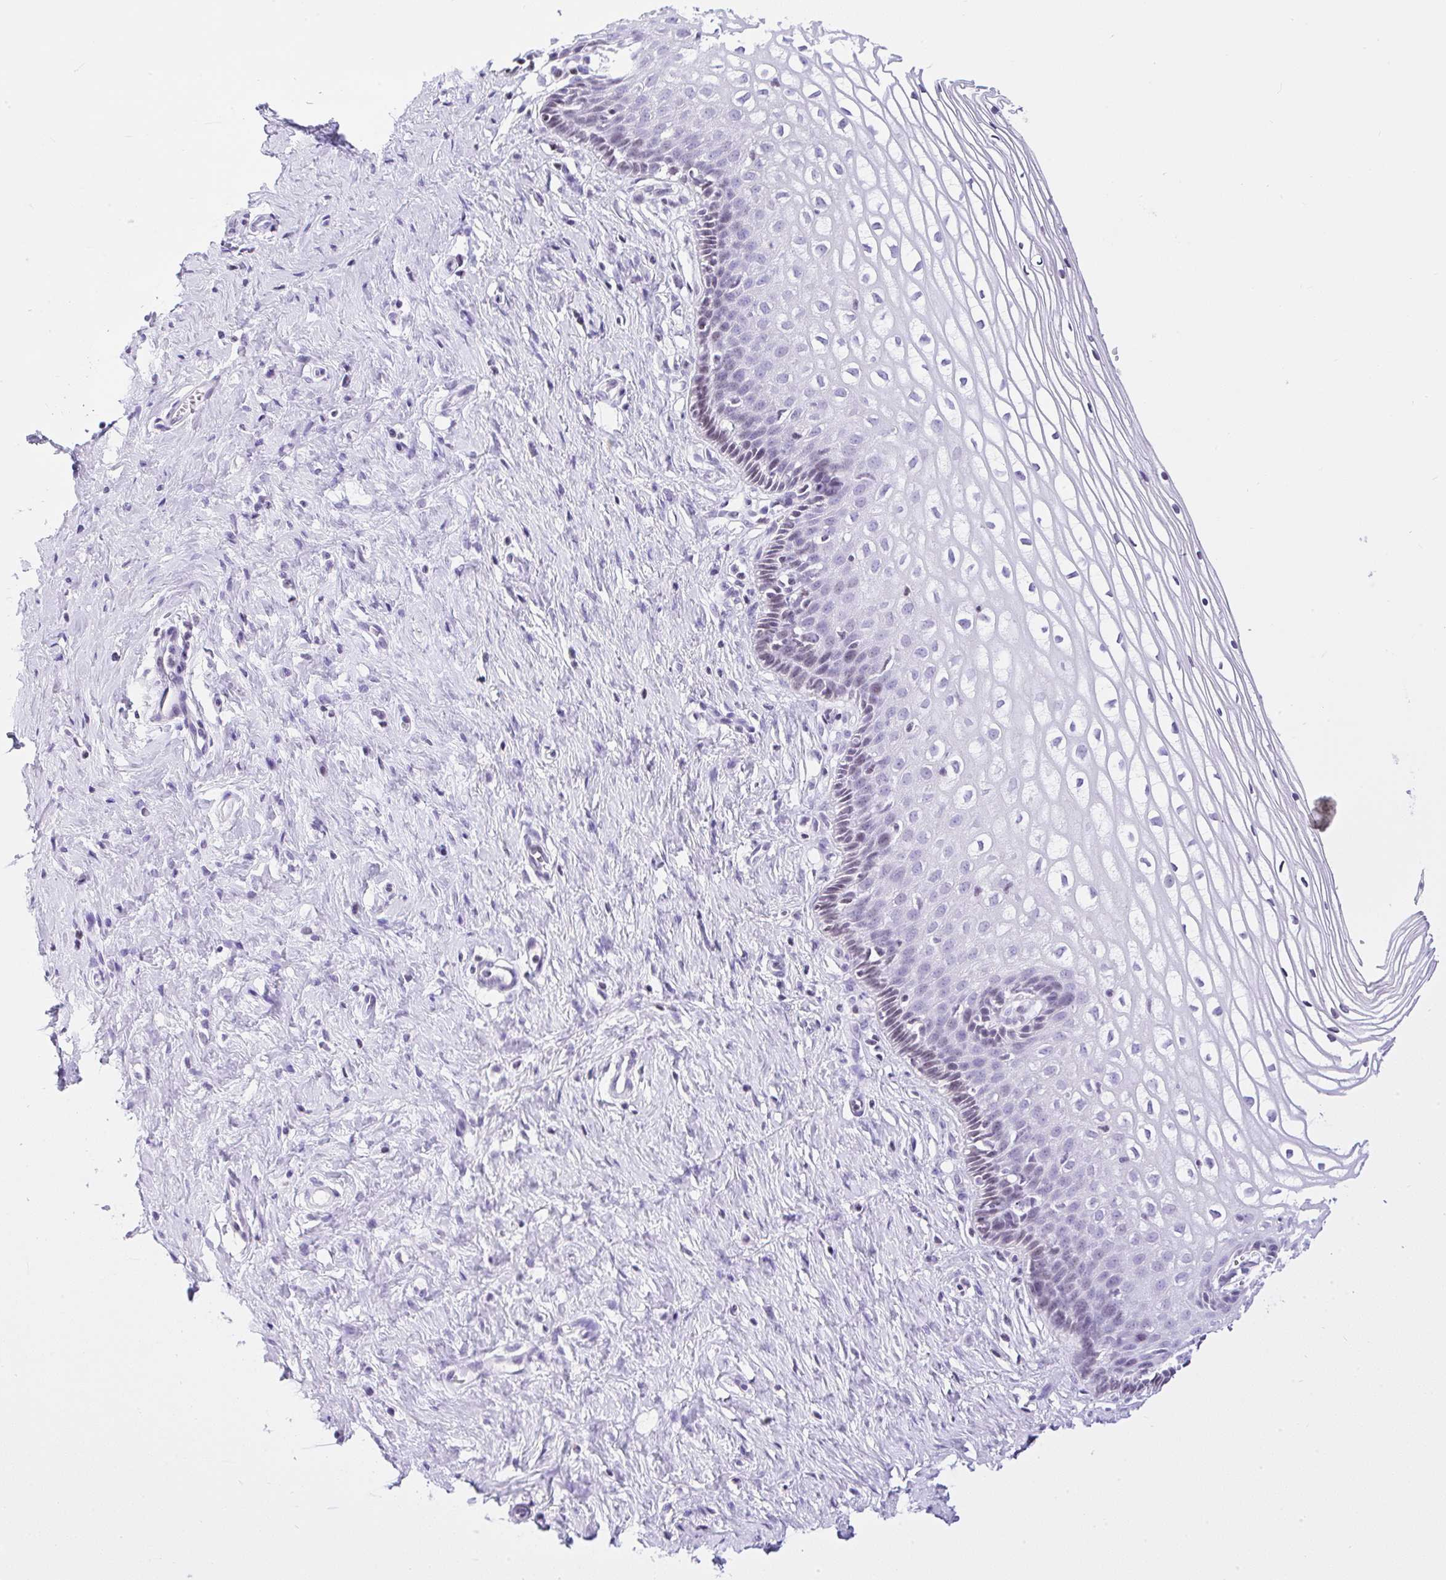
{"staining": {"intensity": "negative", "quantity": "none", "location": "none"}, "tissue": "cervix", "cell_type": "Glandular cells", "image_type": "normal", "snomed": [{"axis": "morphology", "description": "Normal tissue, NOS"}, {"axis": "topography", "description": "Cervix"}], "caption": "Immunohistochemistry (IHC) photomicrograph of unremarkable cervix: cervix stained with DAB reveals no significant protein staining in glandular cells.", "gene": "KRT27", "patient": {"sex": "female", "age": 36}}